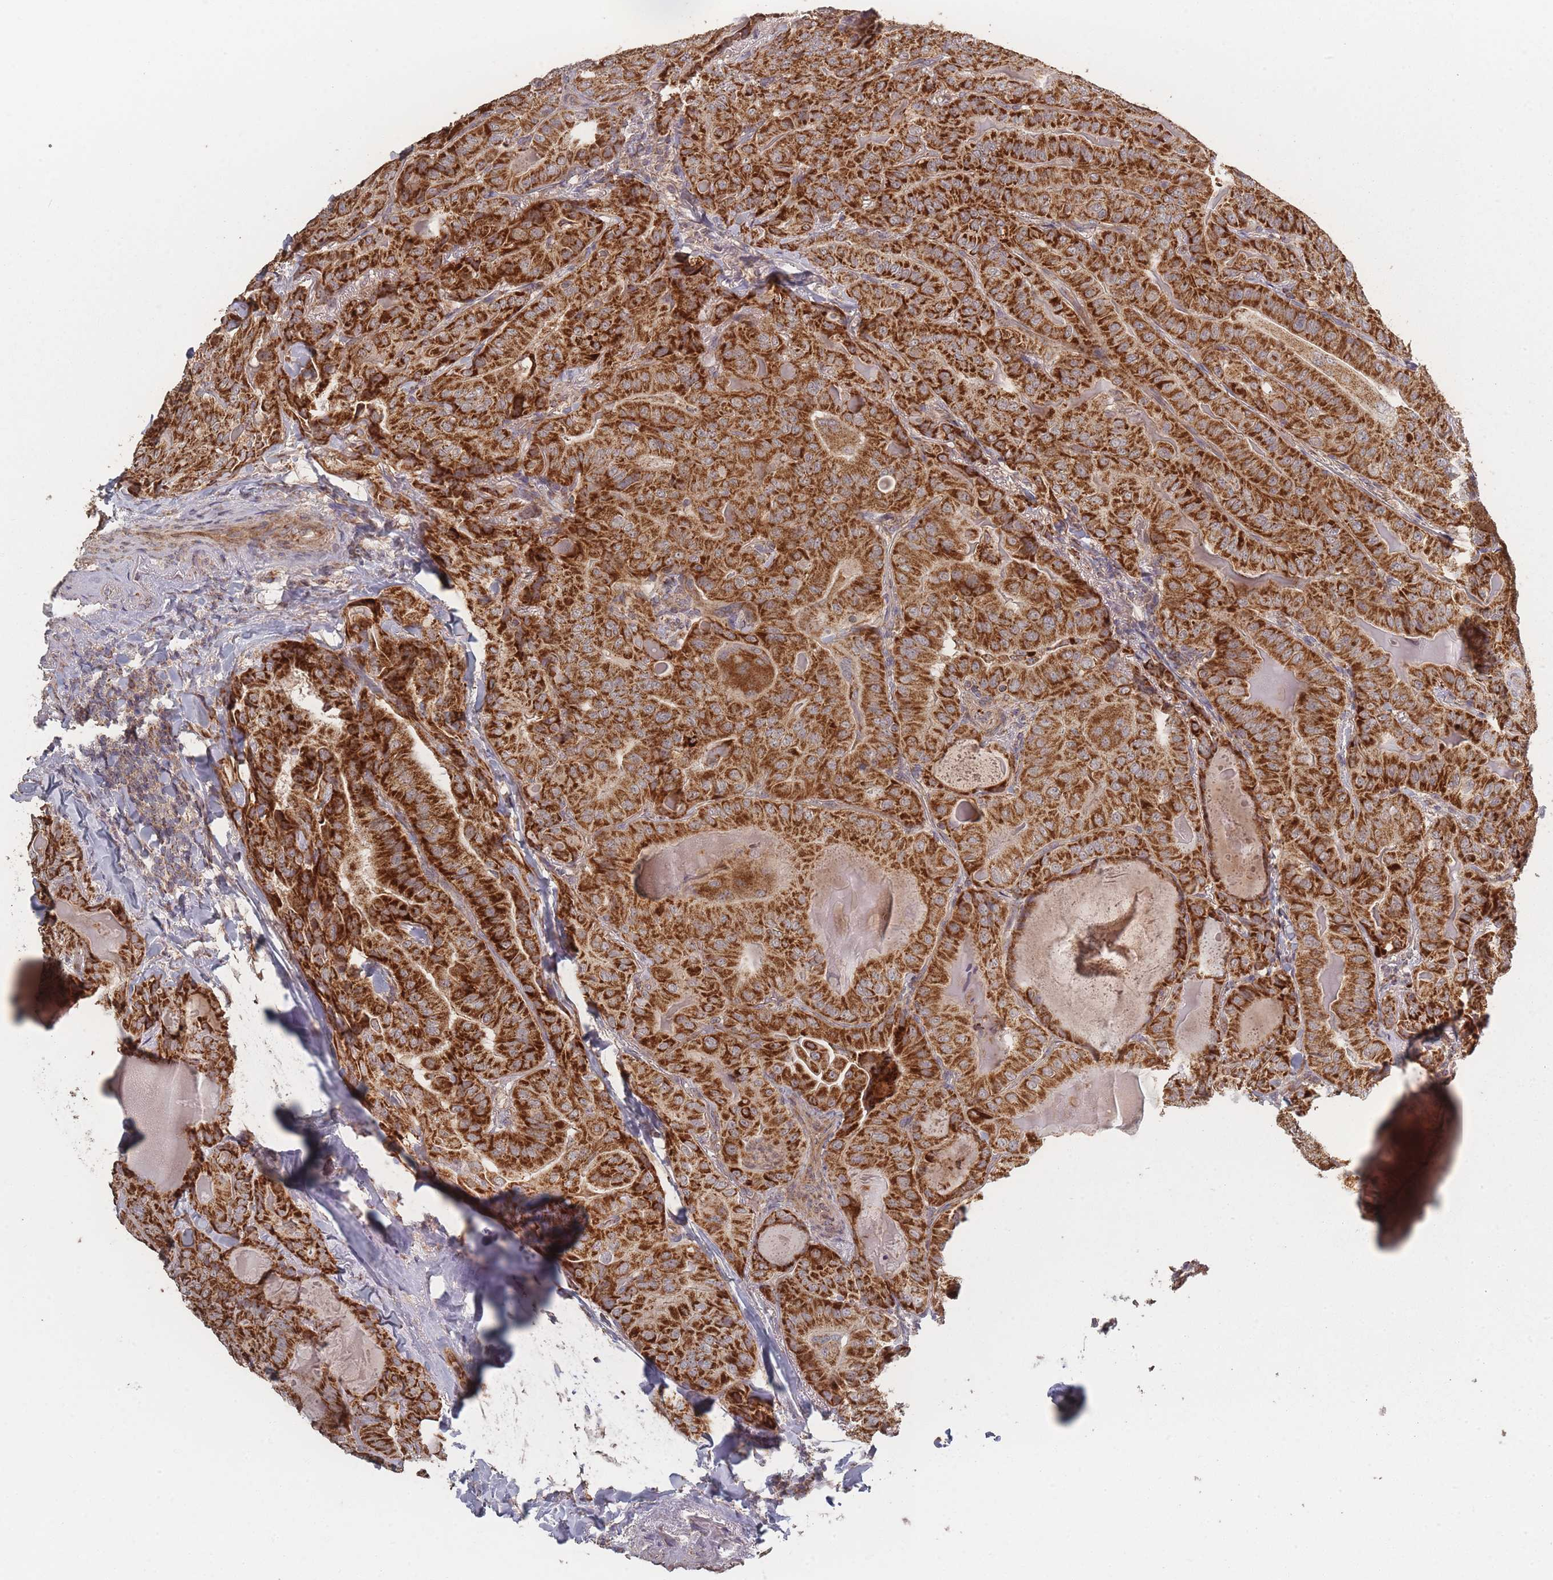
{"staining": {"intensity": "strong", "quantity": ">75%", "location": "cytoplasmic/membranous"}, "tissue": "thyroid cancer", "cell_type": "Tumor cells", "image_type": "cancer", "snomed": [{"axis": "morphology", "description": "Papillary adenocarcinoma, NOS"}, {"axis": "topography", "description": "Thyroid gland"}], "caption": "A micrograph of thyroid cancer (papillary adenocarcinoma) stained for a protein shows strong cytoplasmic/membranous brown staining in tumor cells.", "gene": "LYRM7", "patient": {"sex": "female", "age": 68}}